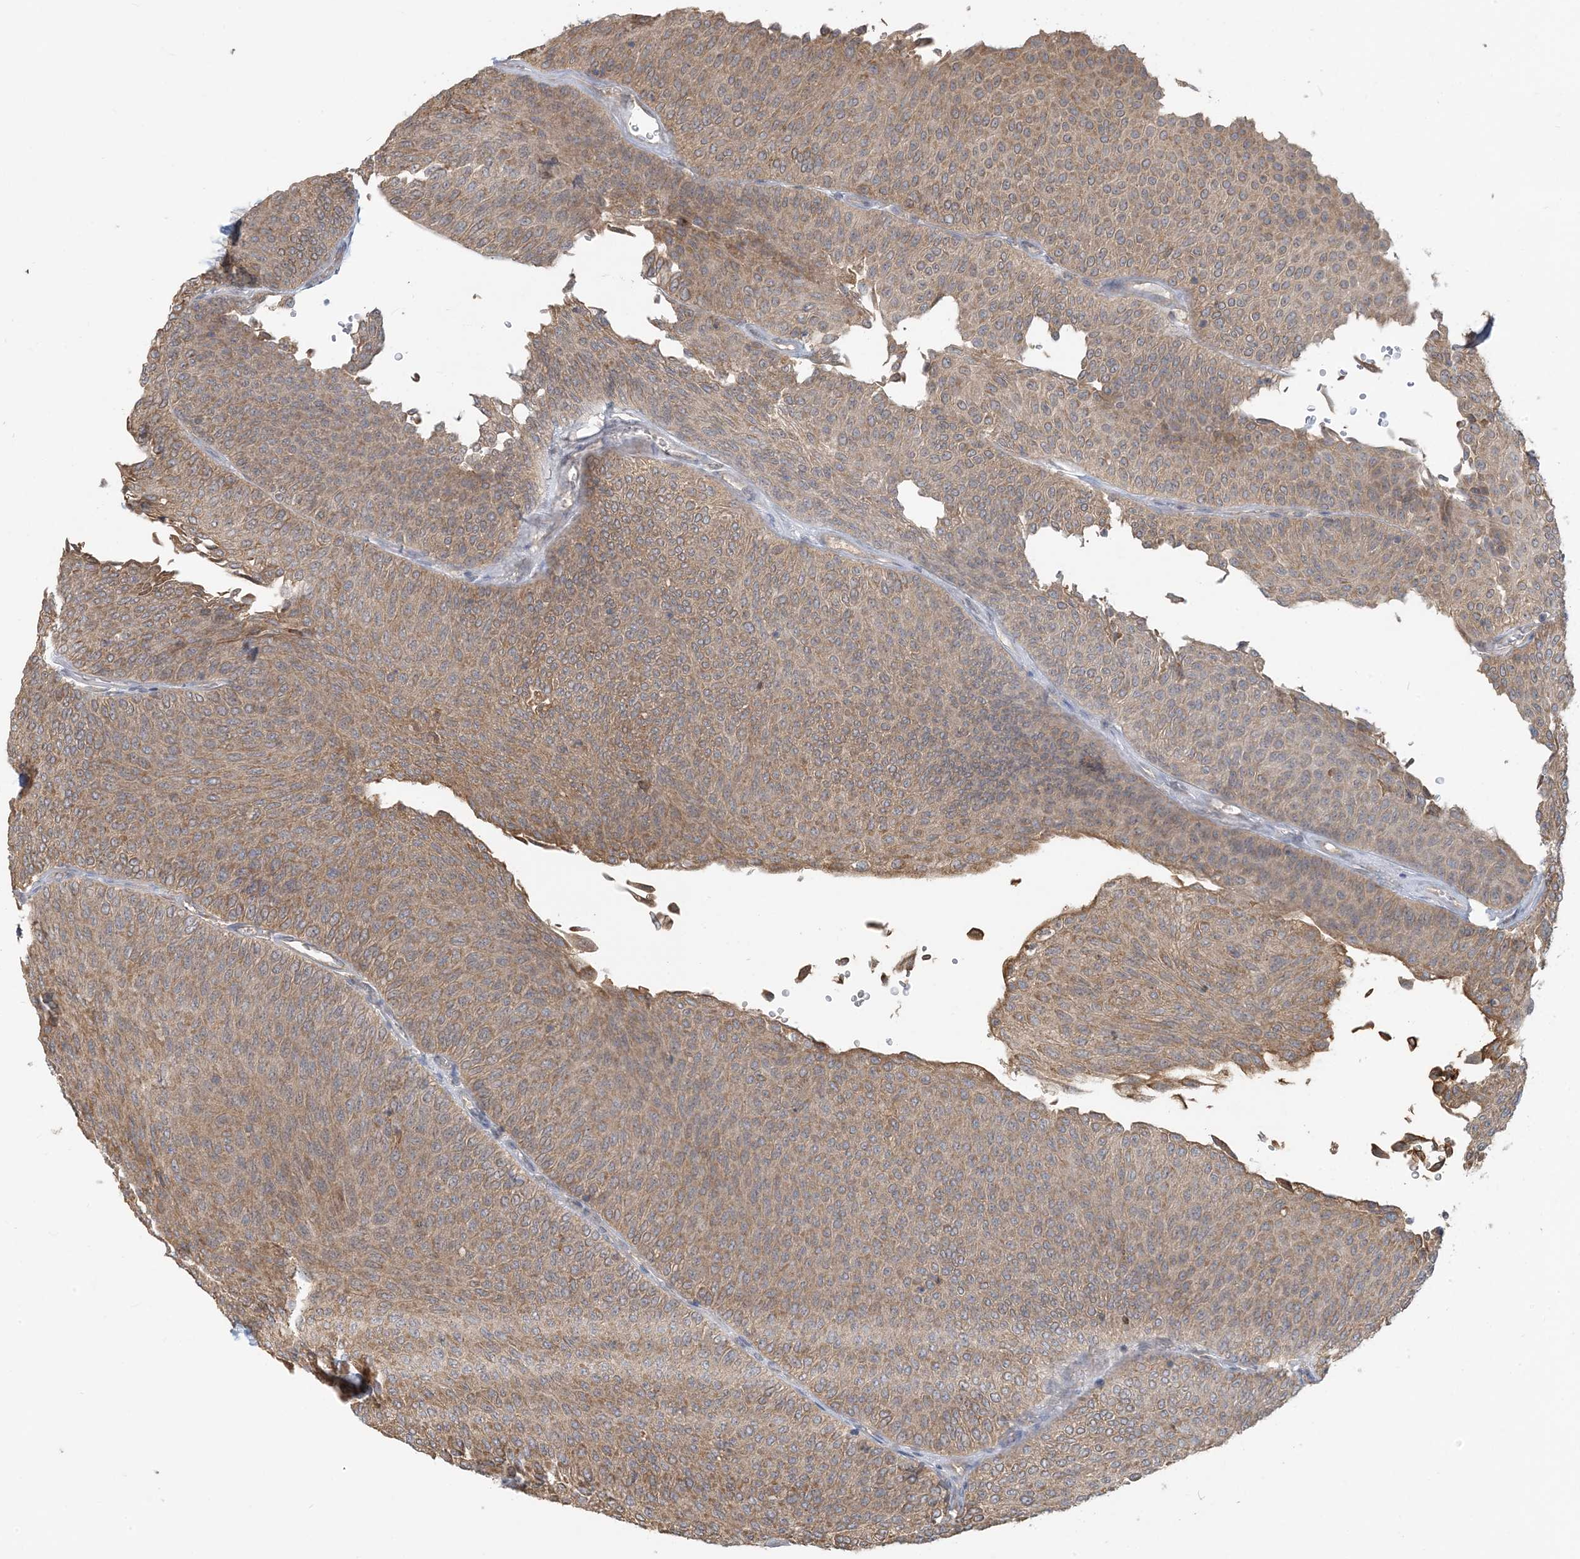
{"staining": {"intensity": "strong", "quantity": ">75%", "location": "cytoplasmic/membranous"}, "tissue": "urothelial cancer", "cell_type": "Tumor cells", "image_type": "cancer", "snomed": [{"axis": "morphology", "description": "Urothelial carcinoma, Low grade"}, {"axis": "topography", "description": "Urinary bladder"}], "caption": "Urothelial cancer stained with a brown dye demonstrates strong cytoplasmic/membranous positive expression in approximately >75% of tumor cells.", "gene": "MCOLN1", "patient": {"sex": "male", "age": 78}}